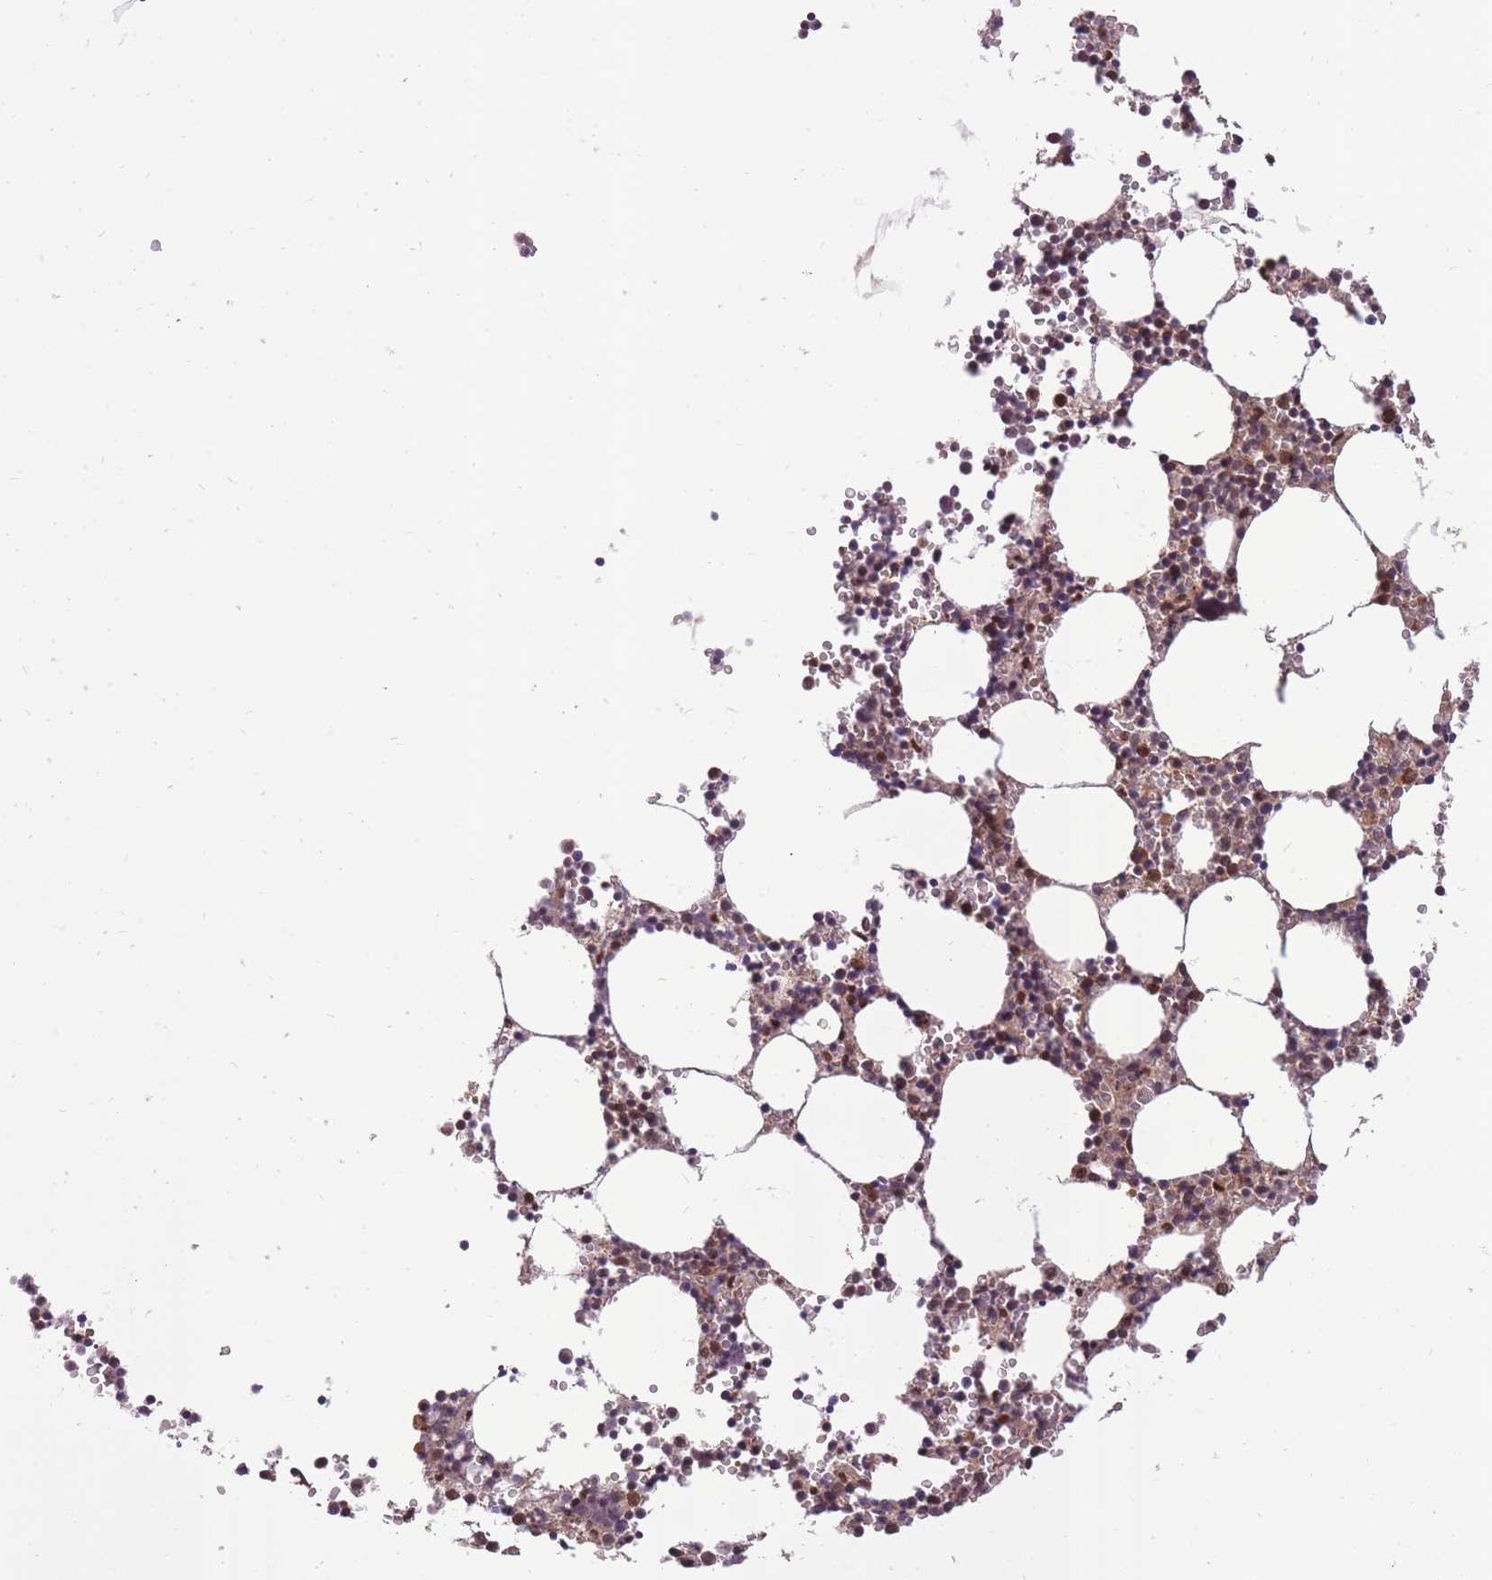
{"staining": {"intensity": "moderate", "quantity": "<25%", "location": "cytoplasmic/membranous,nuclear"}, "tissue": "bone marrow", "cell_type": "Hematopoietic cells", "image_type": "normal", "snomed": [{"axis": "morphology", "description": "Normal tissue, NOS"}, {"axis": "topography", "description": "Bone marrow"}], "caption": "Bone marrow stained for a protein displays moderate cytoplasmic/membranous,nuclear positivity in hematopoietic cells. (brown staining indicates protein expression, while blue staining denotes nuclei).", "gene": "CDIP1", "patient": {"sex": "female", "age": 64}}